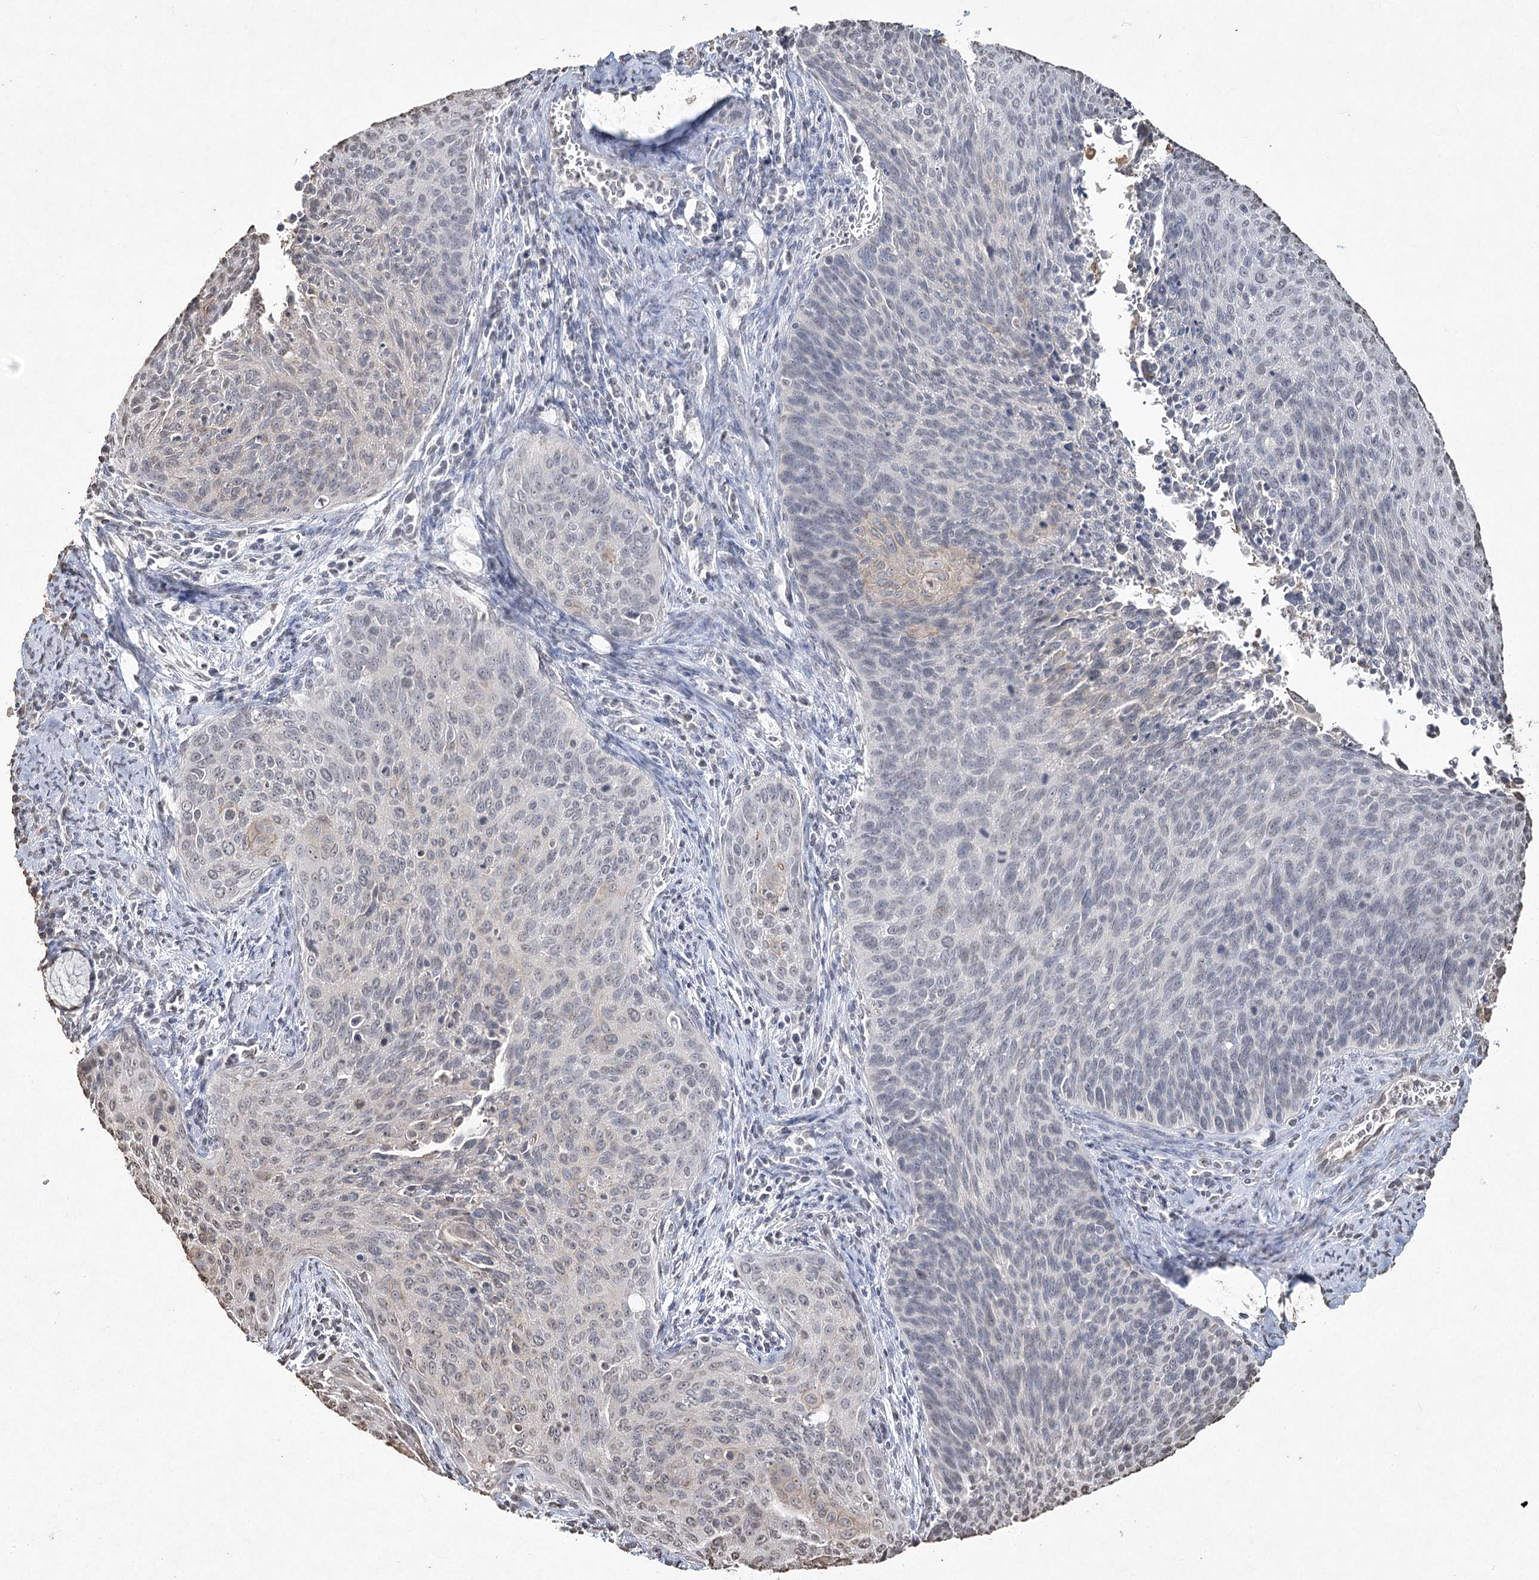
{"staining": {"intensity": "negative", "quantity": "none", "location": "none"}, "tissue": "cervical cancer", "cell_type": "Tumor cells", "image_type": "cancer", "snomed": [{"axis": "morphology", "description": "Squamous cell carcinoma, NOS"}, {"axis": "topography", "description": "Cervix"}], "caption": "DAB (3,3'-diaminobenzidine) immunohistochemical staining of human cervical cancer exhibits no significant expression in tumor cells.", "gene": "DMXL1", "patient": {"sex": "female", "age": 55}}